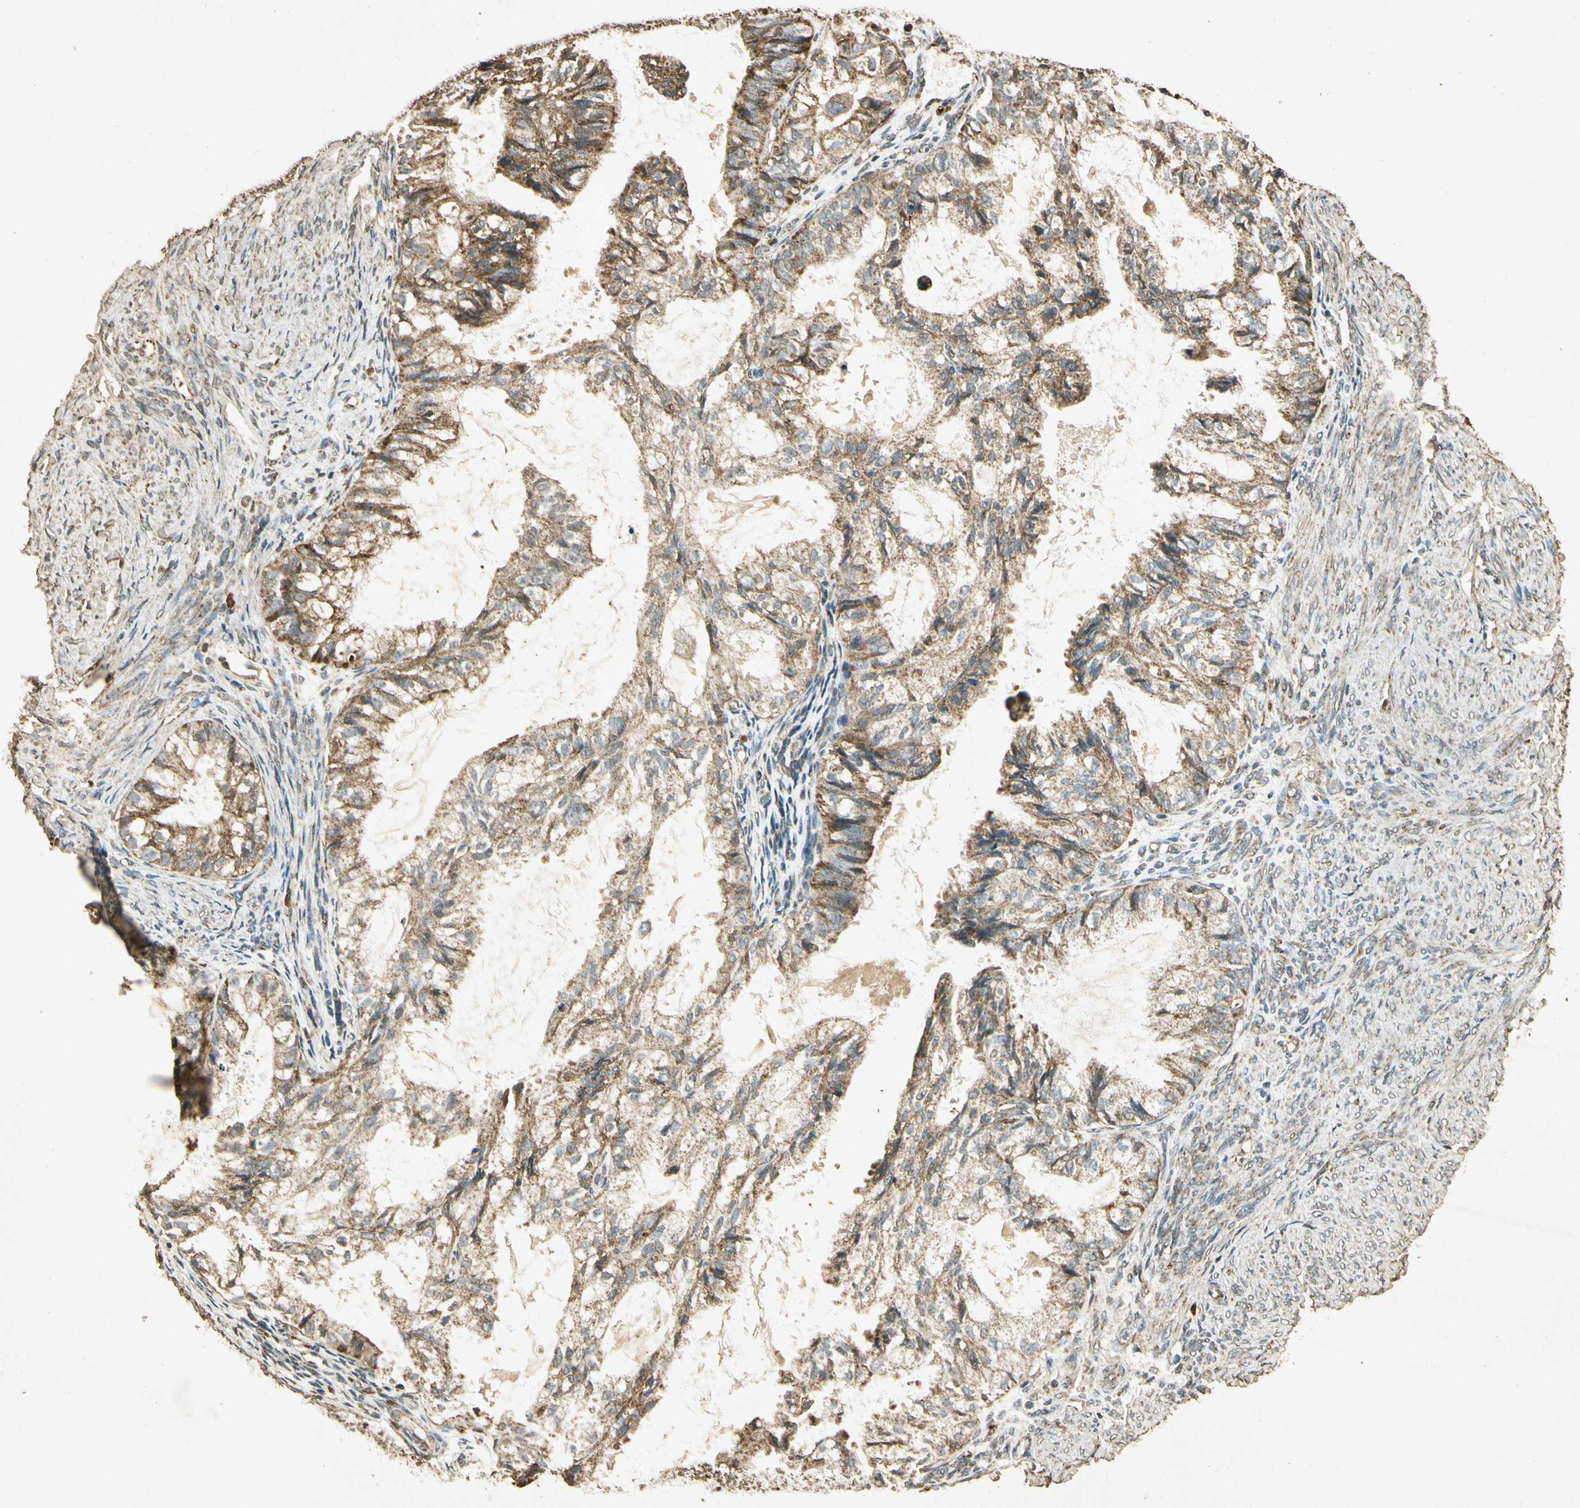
{"staining": {"intensity": "moderate", "quantity": ">75%", "location": "cytoplasmic/membranous"}, "tissue": "cervical cancer", "cell_type": "Tumor cells", "image_type": "cancer", "snomed": [{"axis": "morphology", "description": "Normal tissue, NOS"}, {"axis": "morphology", "description": "Adenocarcinoma, NOS"}, {"axis": "topography", "description": "Cervix"}, {"axis": "topography", "description": "Endometrium"}], "caption": "Human cervical adenocarcinoma stained with a brown dye exhibits moderate cytoplasmic/membranous positive positivity in approximately >75% of tumor cells.", "gene": "PRDX3", "patient": {"sex": "female", "age": 86}}